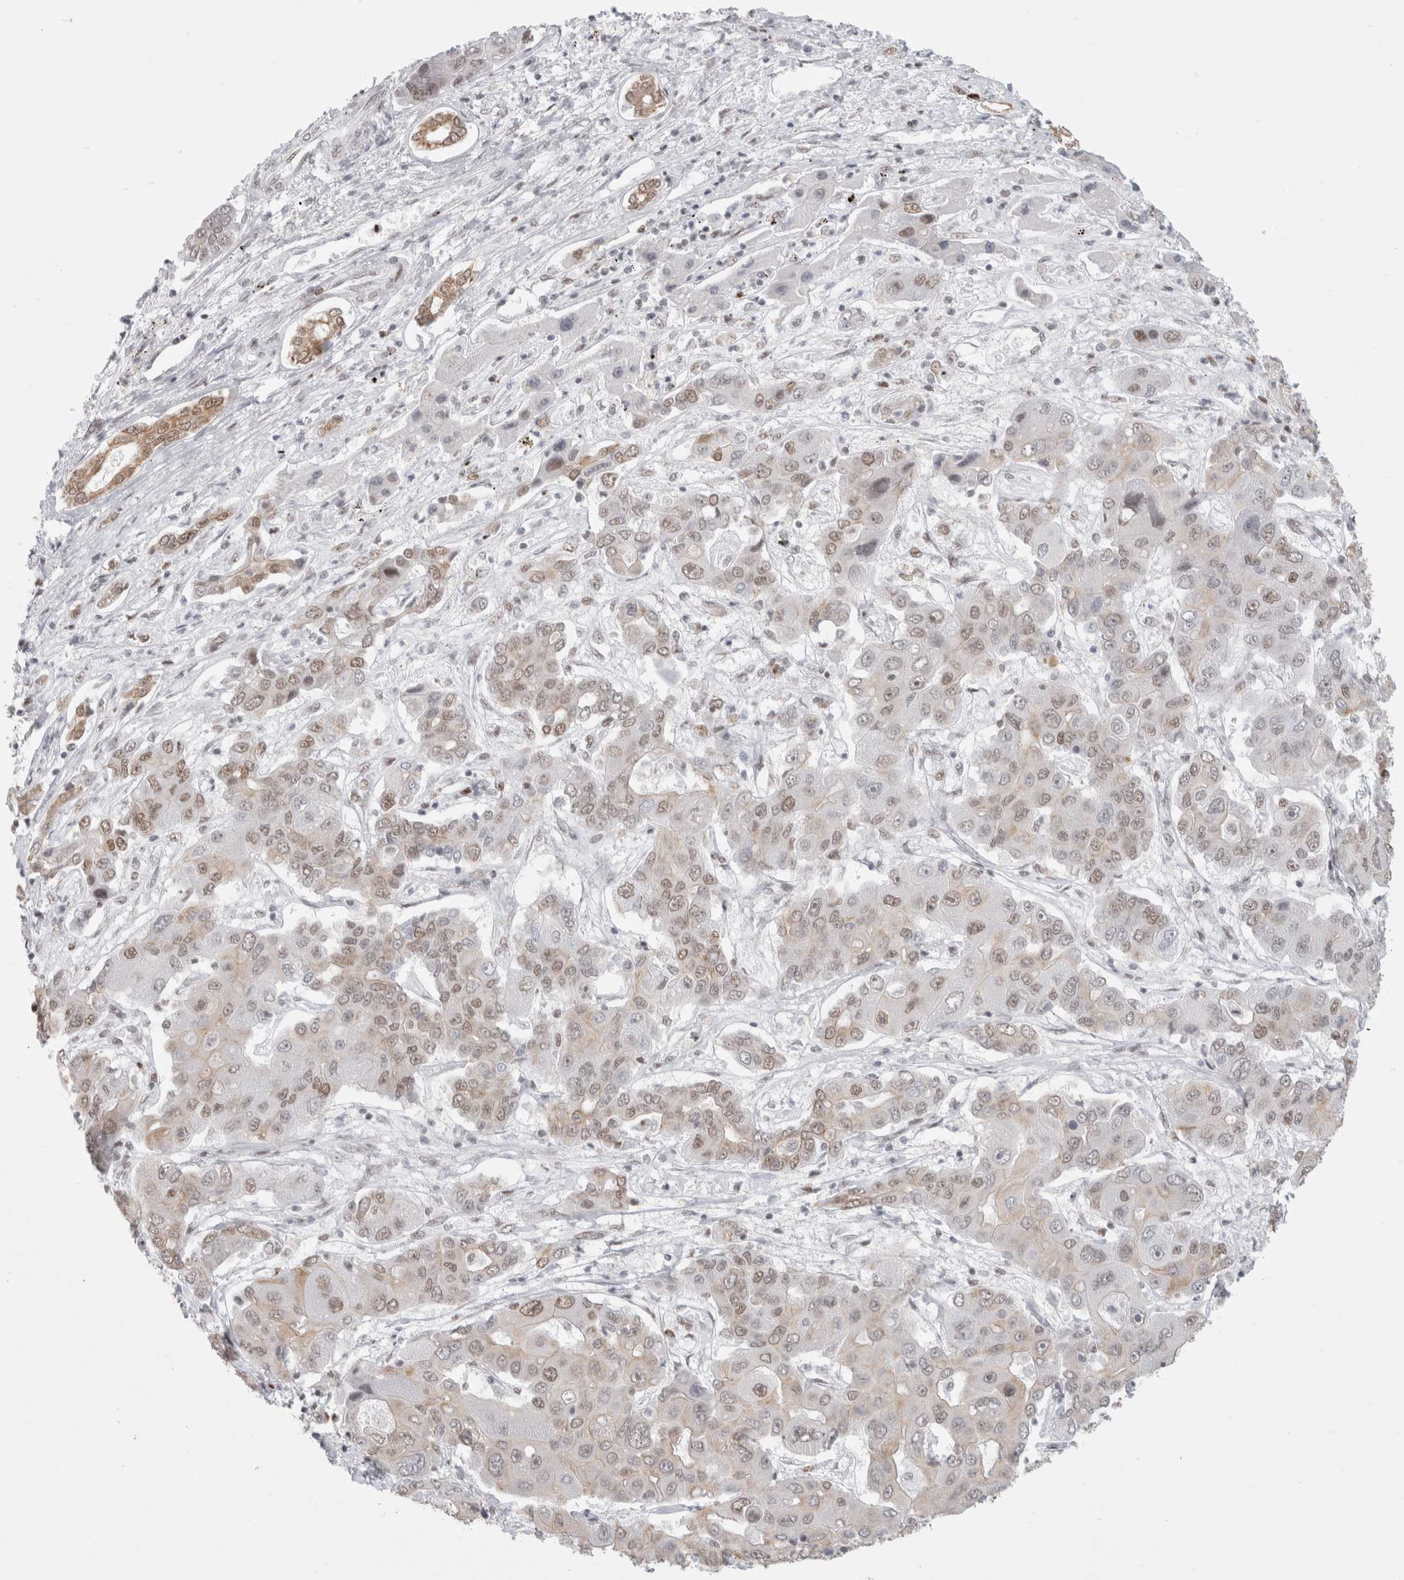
{"staining": {"intensity": "weak", "quantity": ">75%", "location": "nuclear"}, "tissue": "liver cancer", "cell_type": "Tumor cells", "image_type": "cancer", "snomed": [{"axis": "morphology", "description": "Cholangiocarcinoma"}, {"axis": "topography", "description": "Liver"}], "caption": "Approximately >75% of tumor cells in human liver cancer (cholangiocarcinoma) exhibit weak nuclear protein staining as visualized by brown immunohistochemical staining.", "gene": "SMARCC1", "patient": {"sex": "male", "age": 67}}